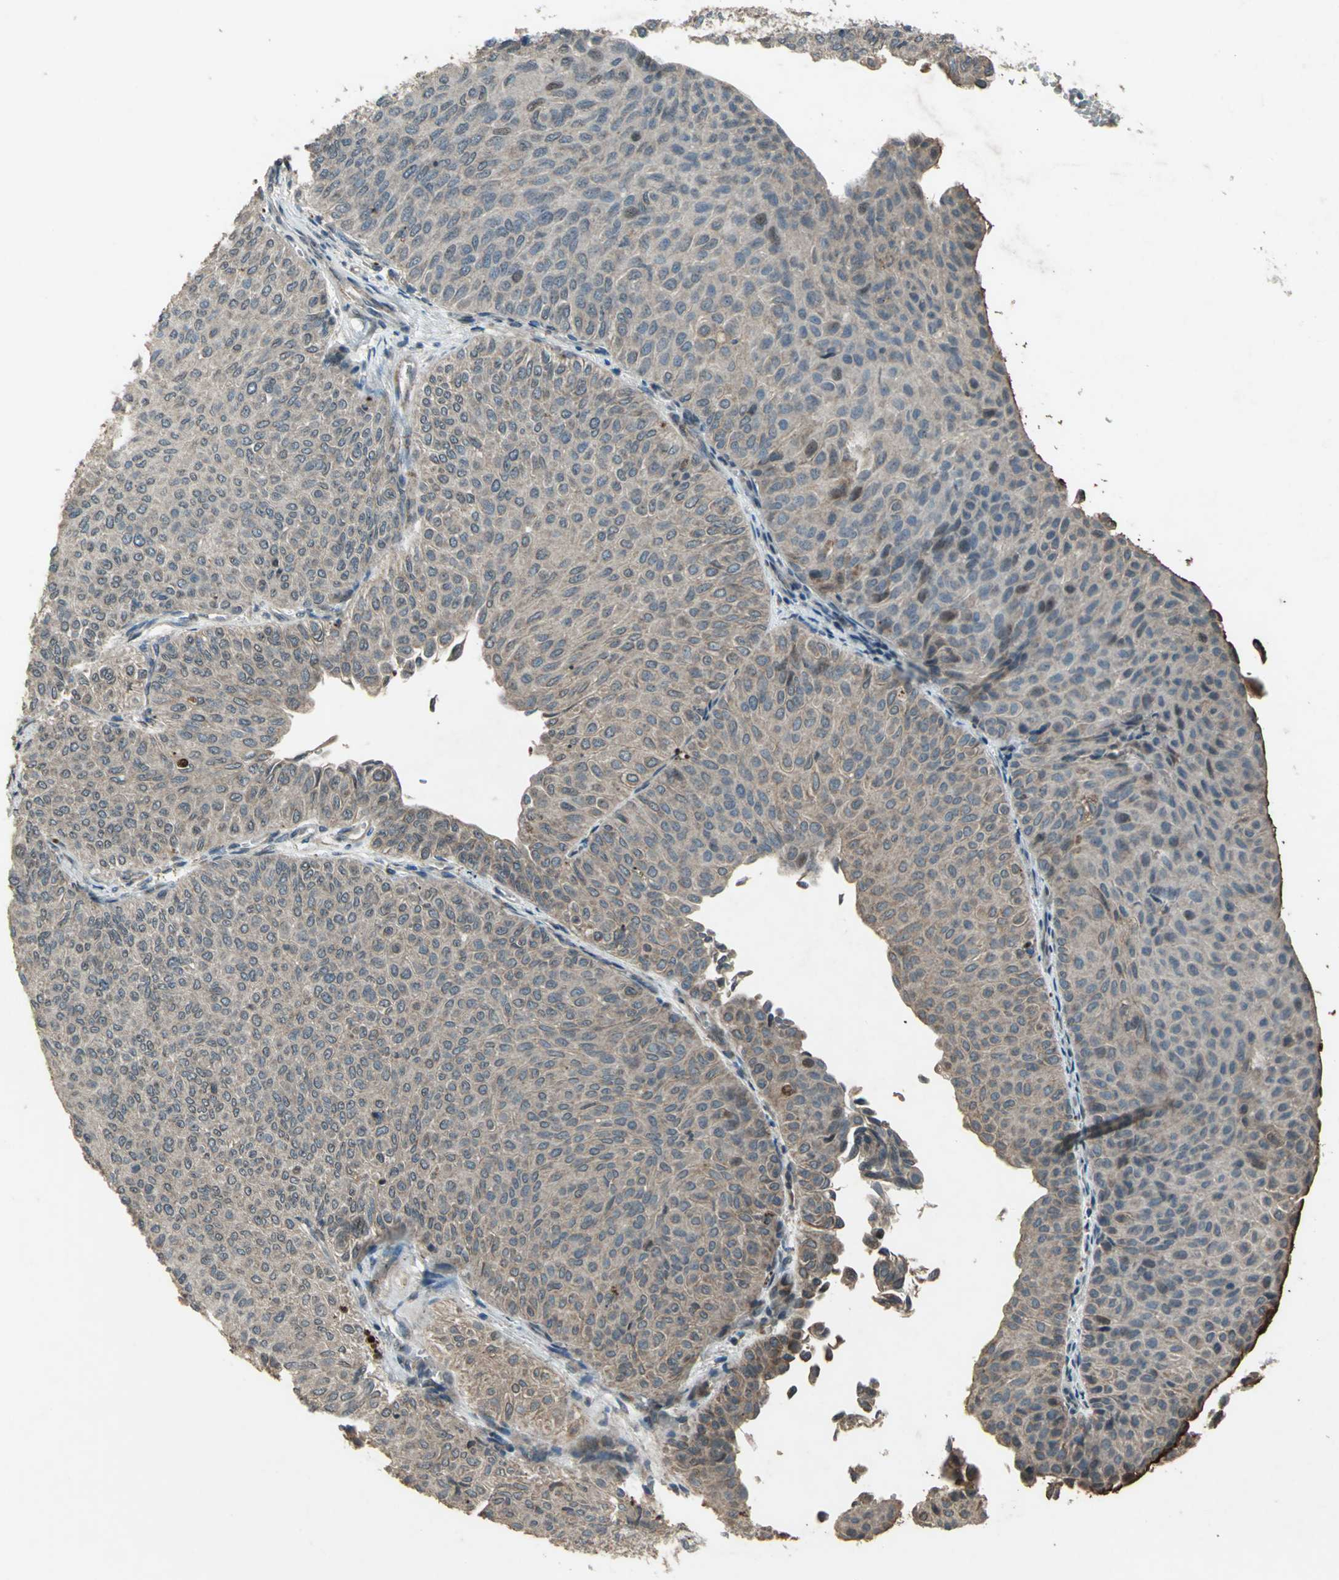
{"staining": {"intensity": "weak", "quantity": ">75%", "location": "cytoplasmic/membranous"}, "tissue": "urothelial cancer", "cell_type": "Tumor cells", "image_type": "cancer", "snomed": [{"axis": "morphology", "description": "Urothelial carcinoma, Low grade"}, {"axis": "topography", "description": "Urinary bladder"}], "caption": "Low-grade urothelial carcinoma stained with a brown dye reveals weak cytoplasmic/membranous positive expression in approximately >75% of tumor cells.", "gene": "SEPTIN4", "patient": {"sex": "male", "age": 78}}